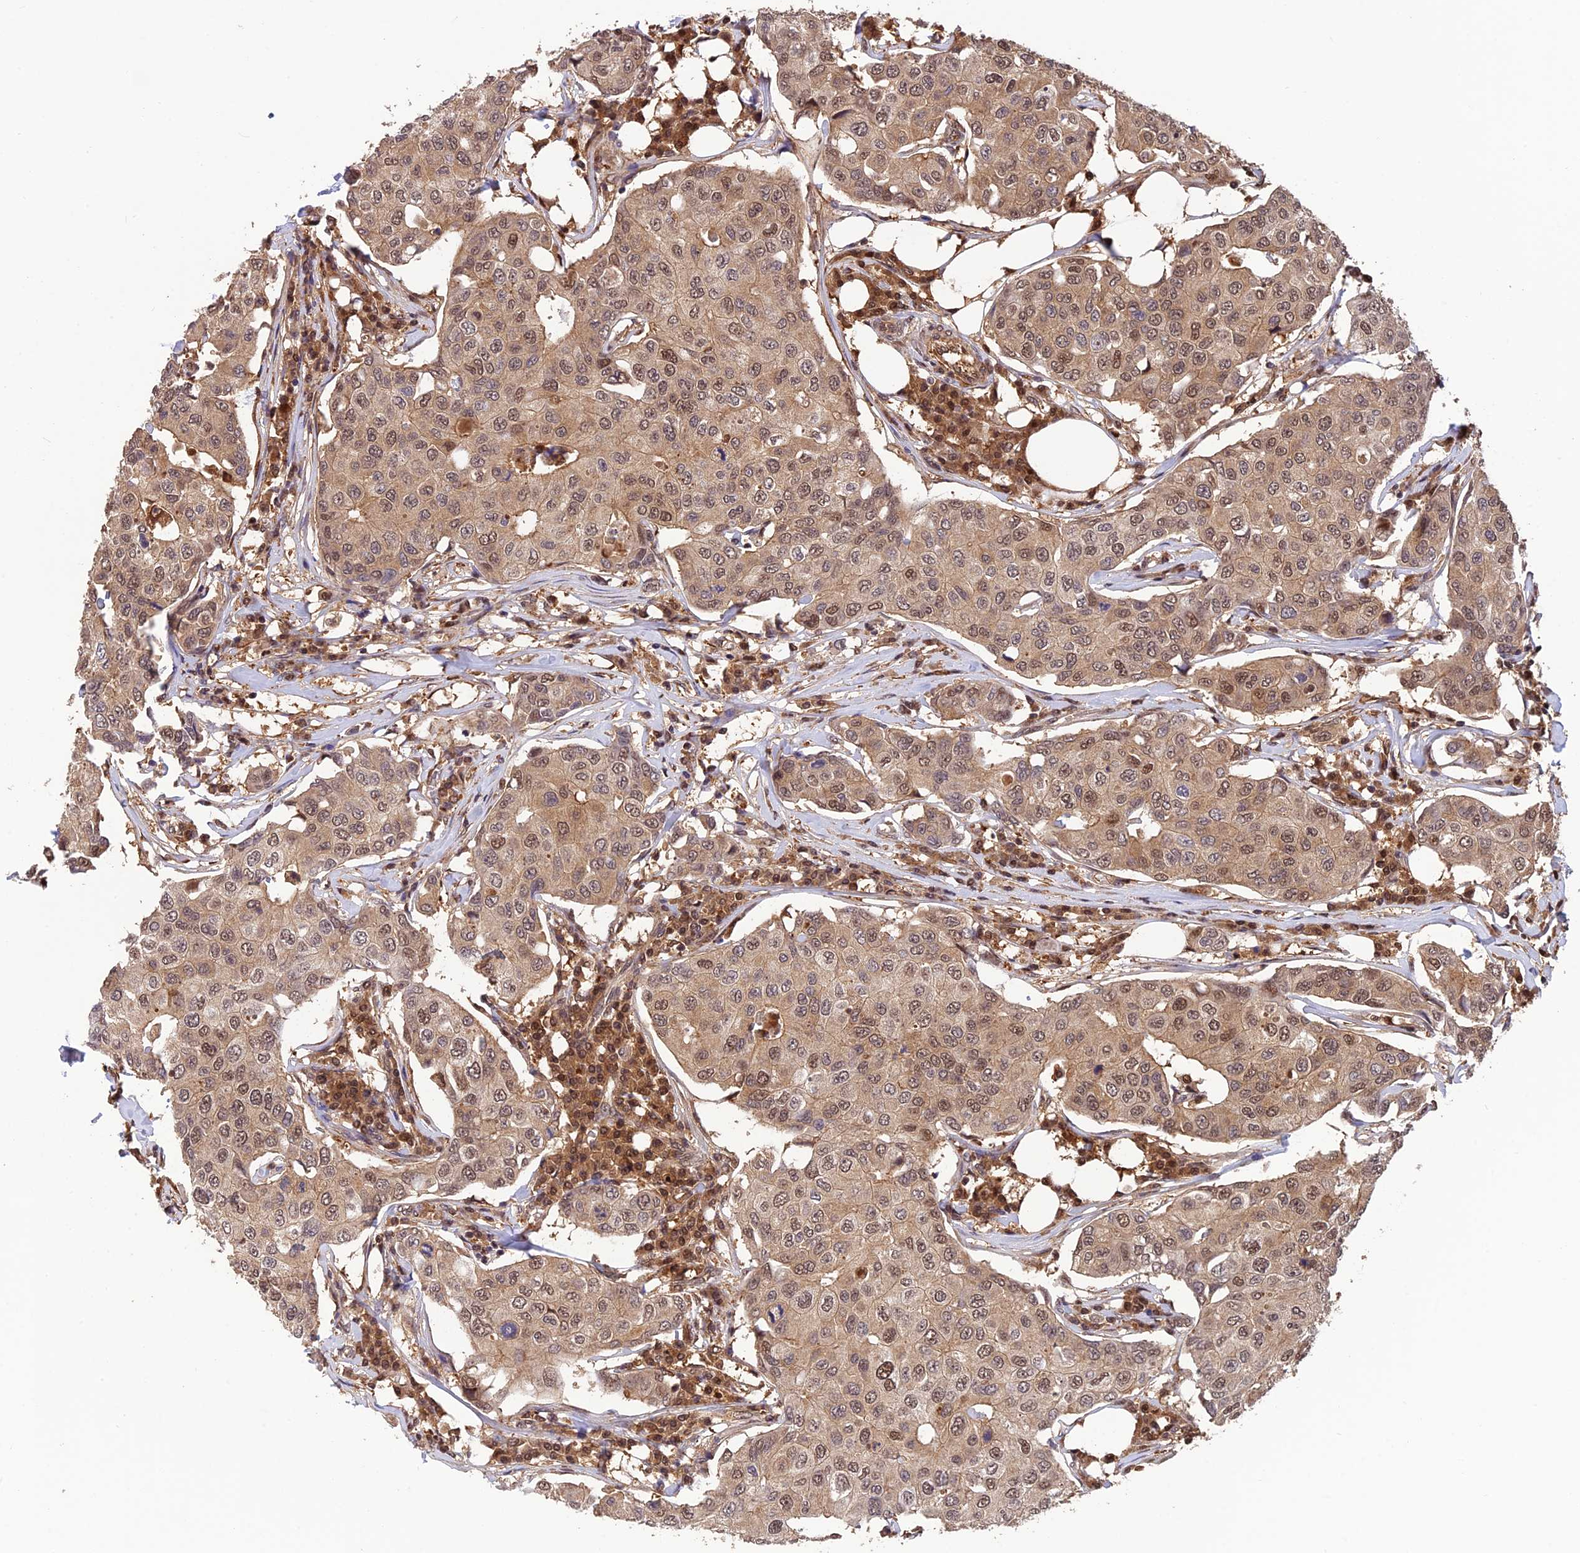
{"staining": {"intensity": "moderate", "quantity": ">75%", "location": "cytoplasmic/membranous,nuclear"}, "tissue": "breast cancer", "cell_type": "Tumor cells", "image_type": "cancer", "snomed": [{"axis": "morphology", "description": "Duct carcinoma"}, {"axis": "topography", "description": "Breast"}], "caption": "Protein staining by immunohistochemistry reveals moderate cytoplasmic/membranous and nuclear expression in about >75% of tumor cells in breast intraductal carcinoma.", "gene": "PSMB3", "patient": {"sex": "female", "age": 80}}